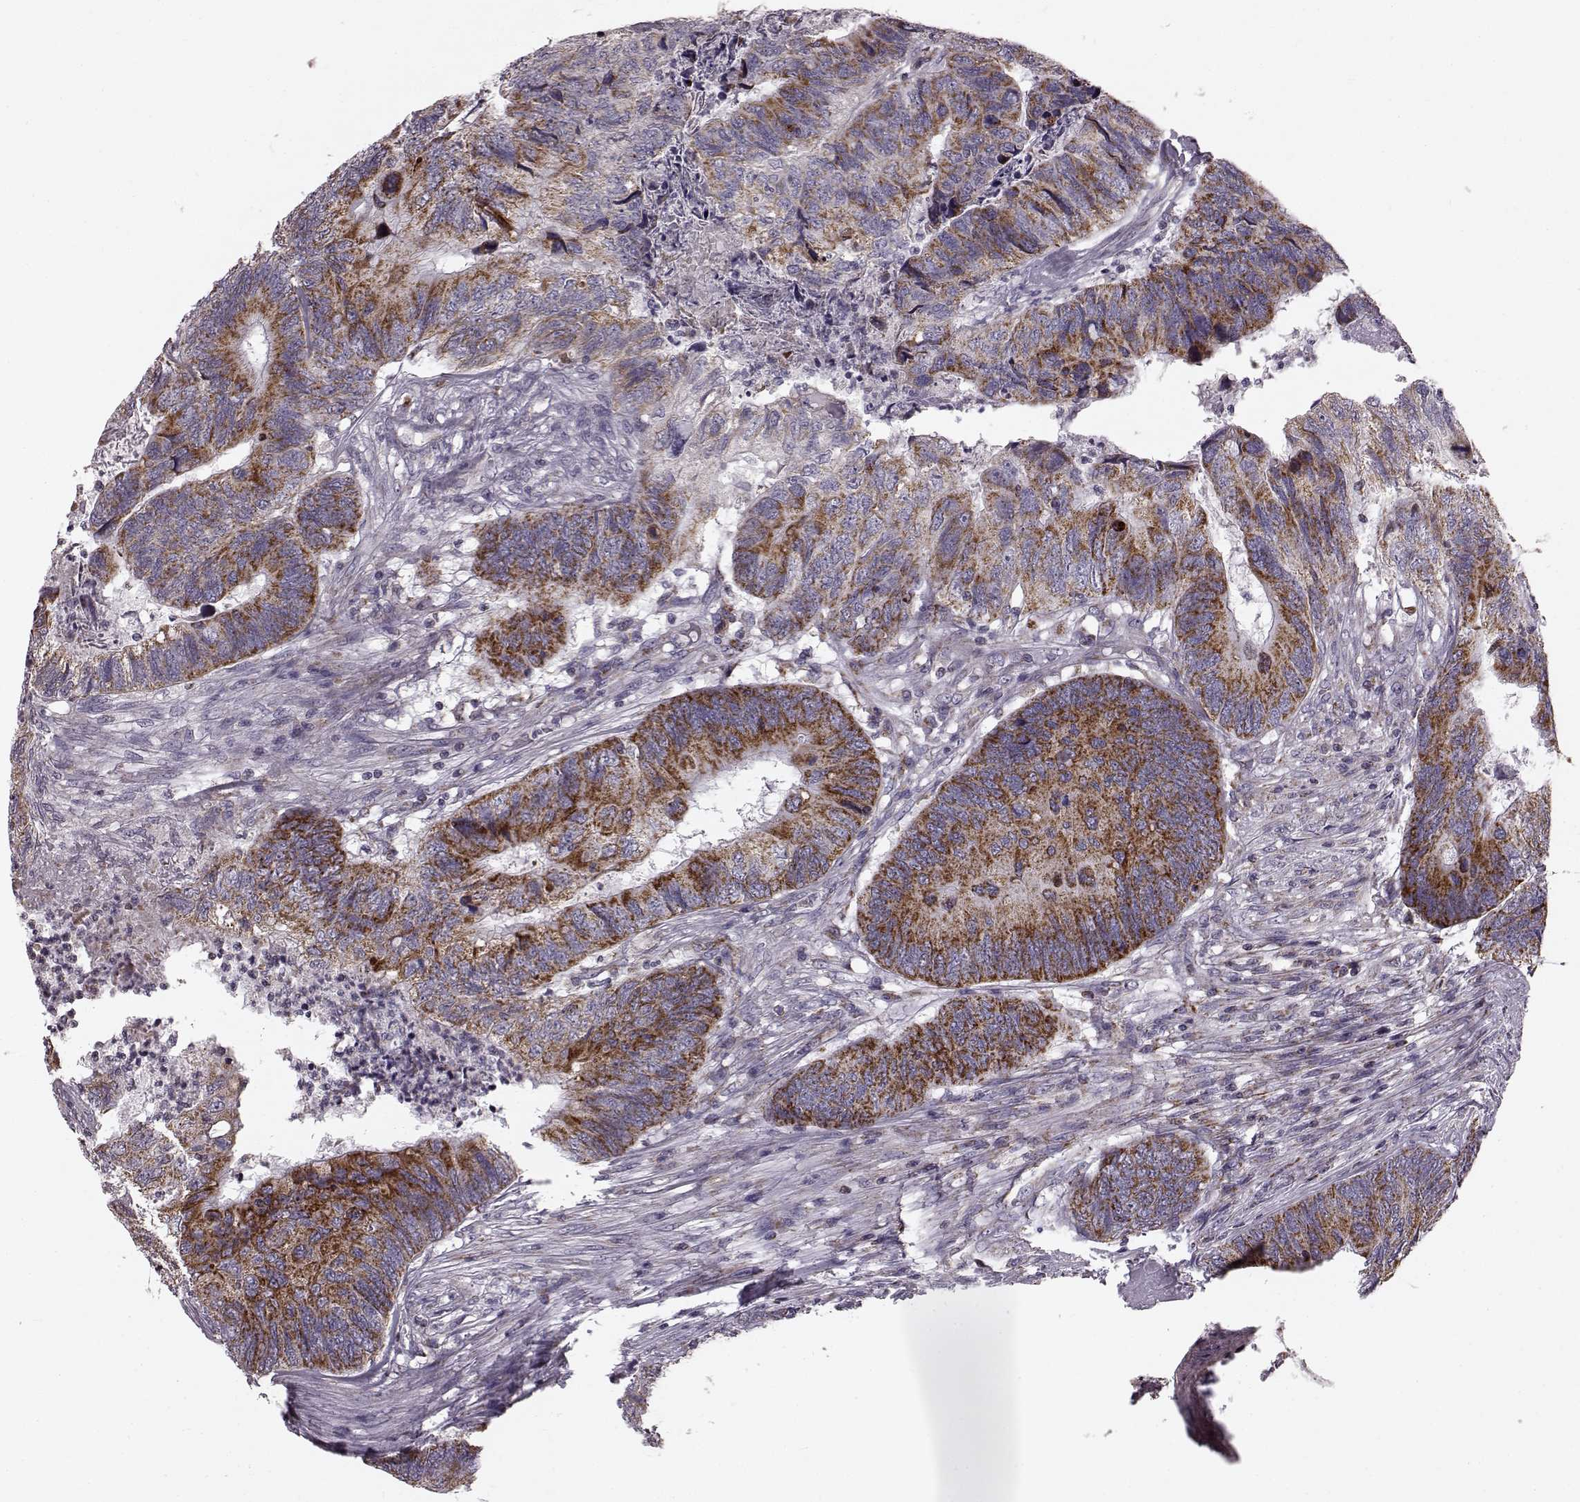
{"staining": {"intensity": "strong", "quantity": ">75%", "location": "cytoplasmic/membranous"}, "tissue": "colorectal cancer", "cell_type": "Tumor cells", "image_type": "cancer", "snomed": [{"axis": "morphology", "description": "Adenocarcinoma, NOS"}, {"axis": "topography", "description": "Colon"}], "caption": "Brown immunohistochemical staining in human adenocarcinoma (colorectal) displays strong cytoplasmic/membranous expression in about >75% of tumor cells. The staining is performed using DAB (3,3'-diaminobenzidine) brown chromogen to label protein expression. The nuclei are counter-stained blue using hematoxylin.", "gene": "ATP5MF", "patient": {"sex": "female", "age": 67}}